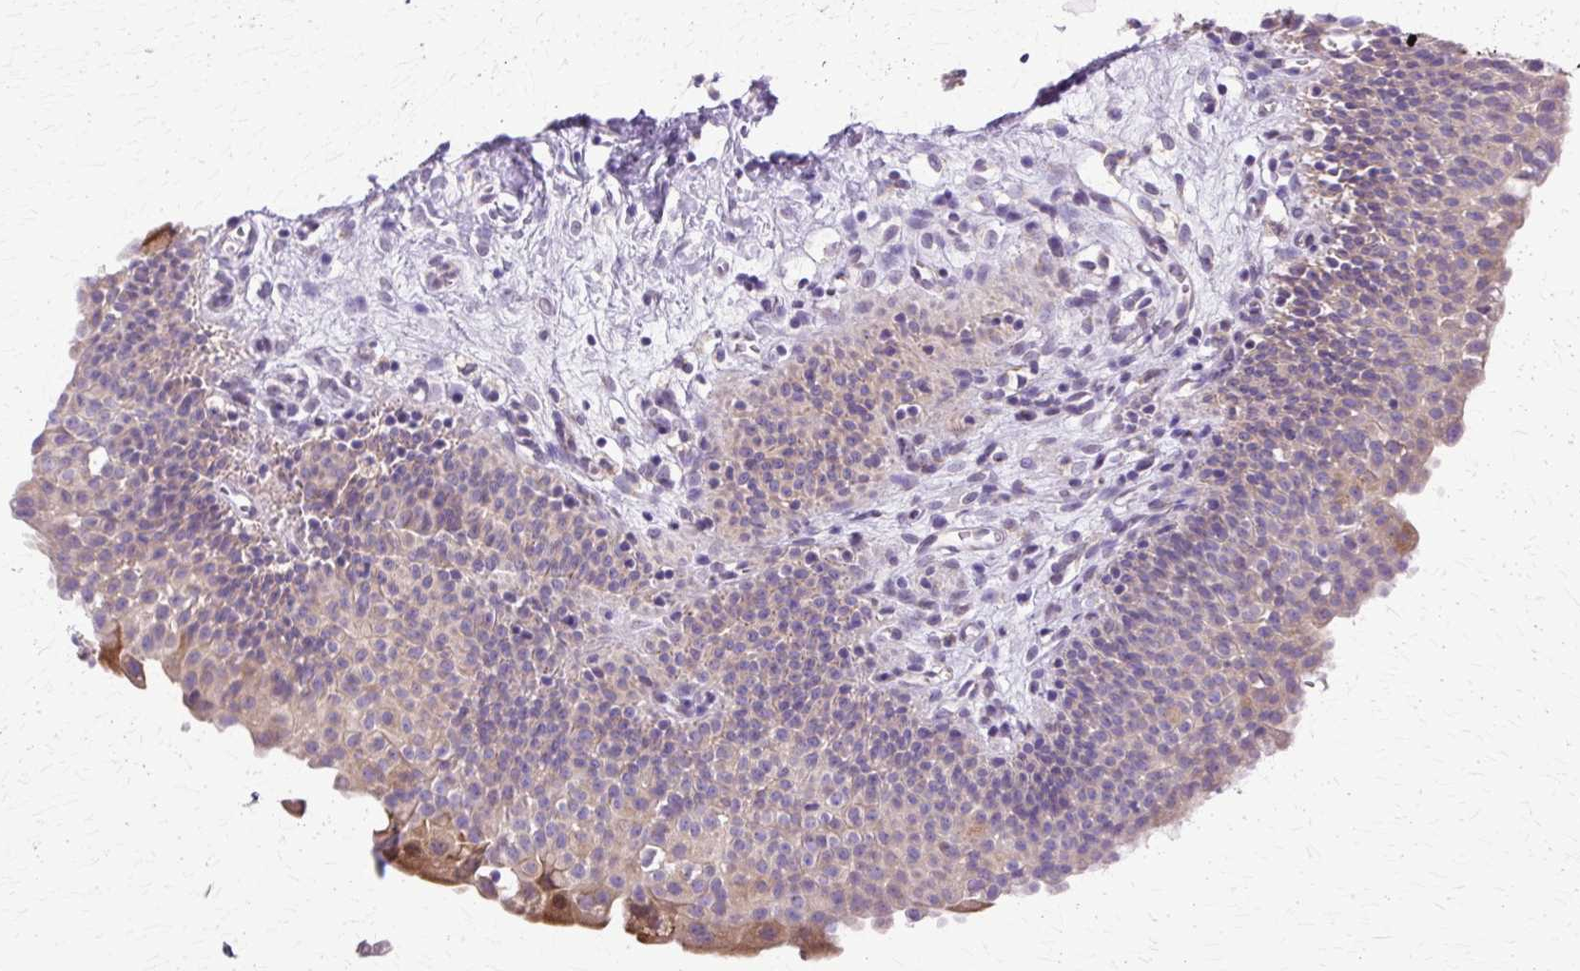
{"staining": {"intensity": "weak", "quantity": "<25%", "location": "cytoplasmic/membranous"}, "tissue": "urinary bladder", "cell_type": "Urothelial cells", "image_type": "normal", "snomed": [{"axis": "morphology", "description": "Normal tissue, NOS"}, {"axis": "topography", "description": "Urinary bladder"}], "caption": "There is no significant expression in urothelial cells of urinary bladder. (DAB immunohistochemistry visualized using brightfield microscopy, high magnification).", "gene": "TBC1D3B", "patient": {"sex": "male", "age": 51}}